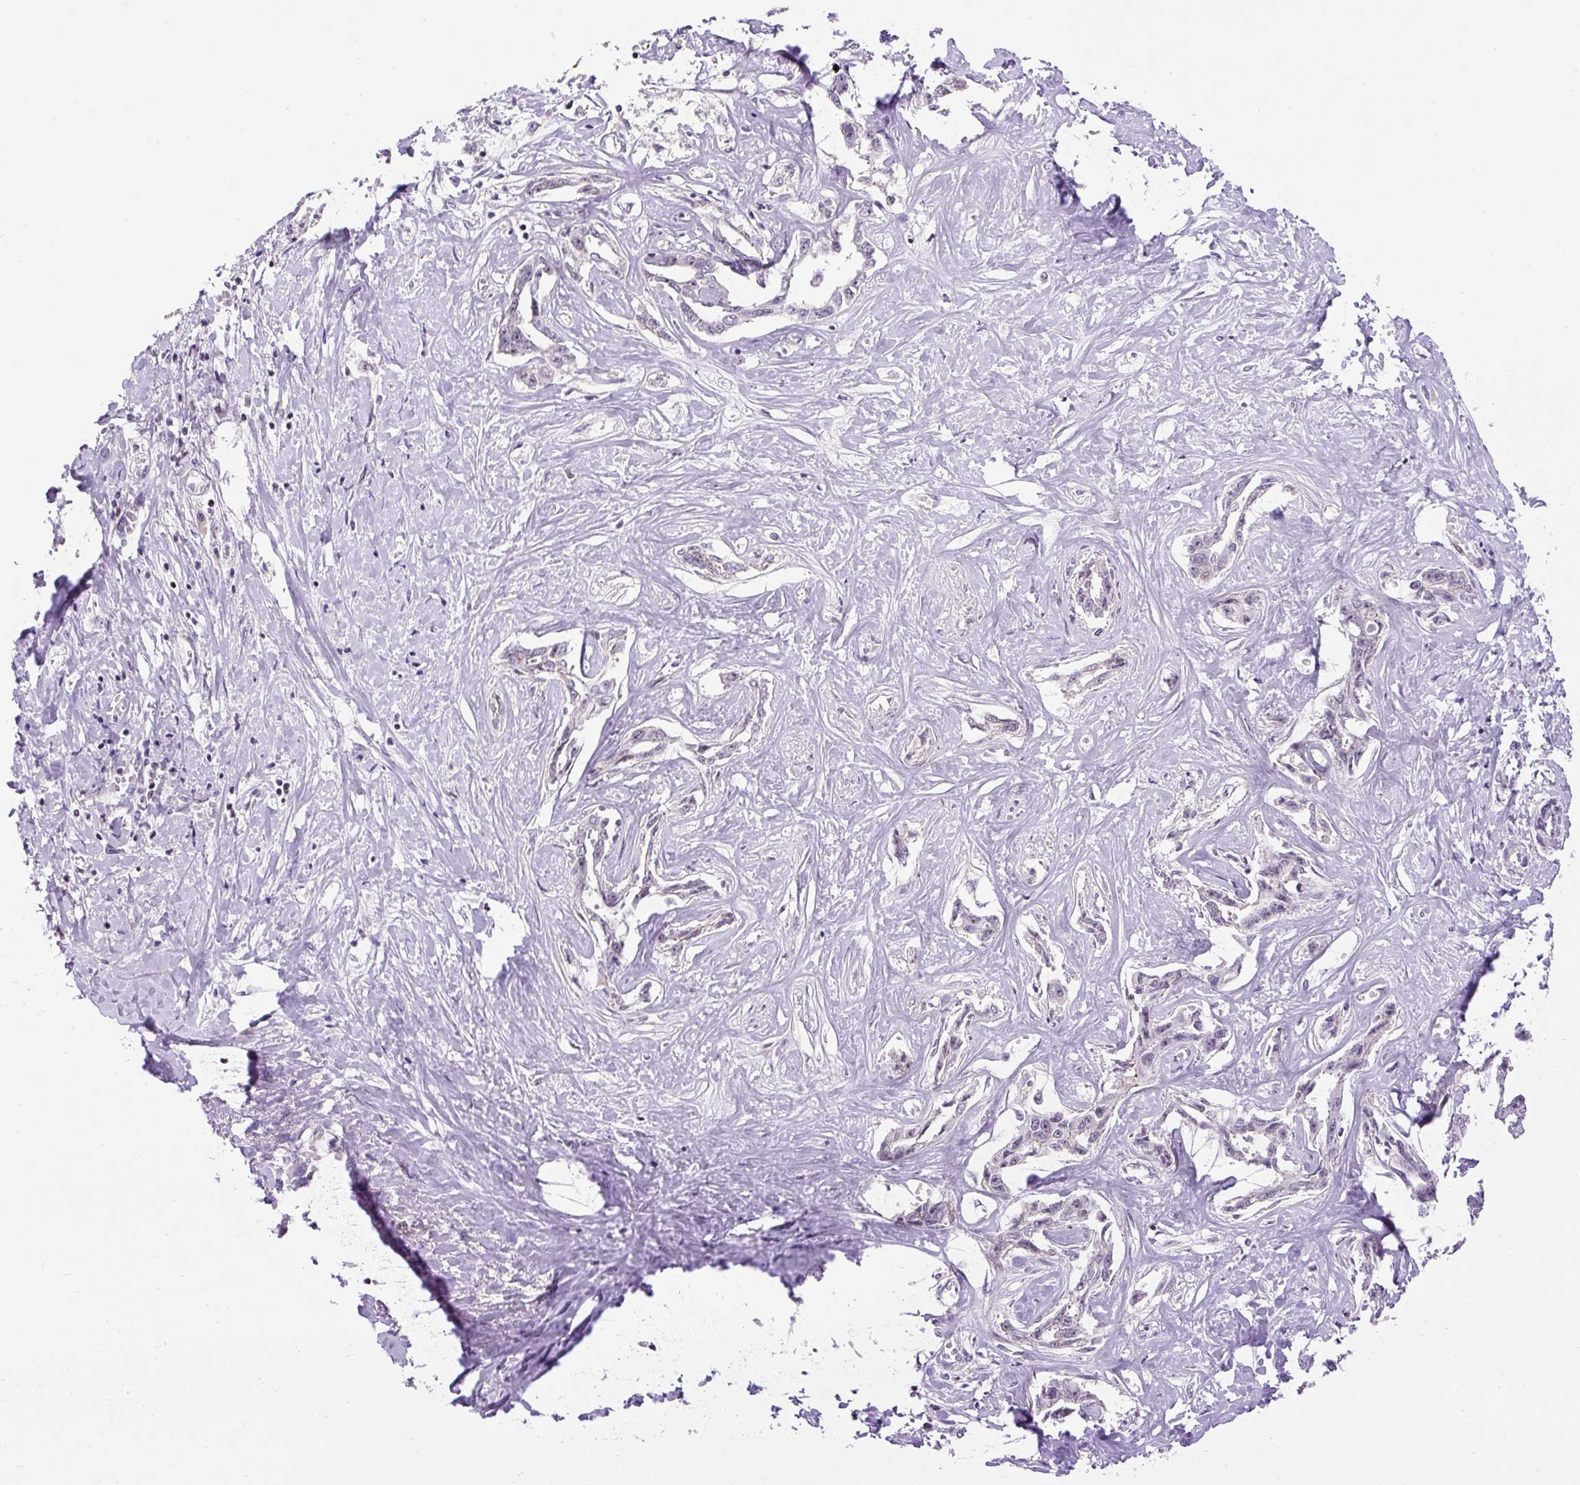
{"staining": {"intensity": "weak", "quantity": "<25%", "location": "nuclear"}, "tissue": "liver cancer", "cell_type": "Tumor cells", "image_type": "cancer", "snomed": [{"axis": "morphology", "description": "Cholangiocarcinoma"}, {"axis": "topography", "description": "Liver"}], "caption": "Tumor cells show no significant protein expression in liver cholangiocarcinoma.", "gene": "ARHGEF18", "patient": {"sex": "male", "age": 59}}